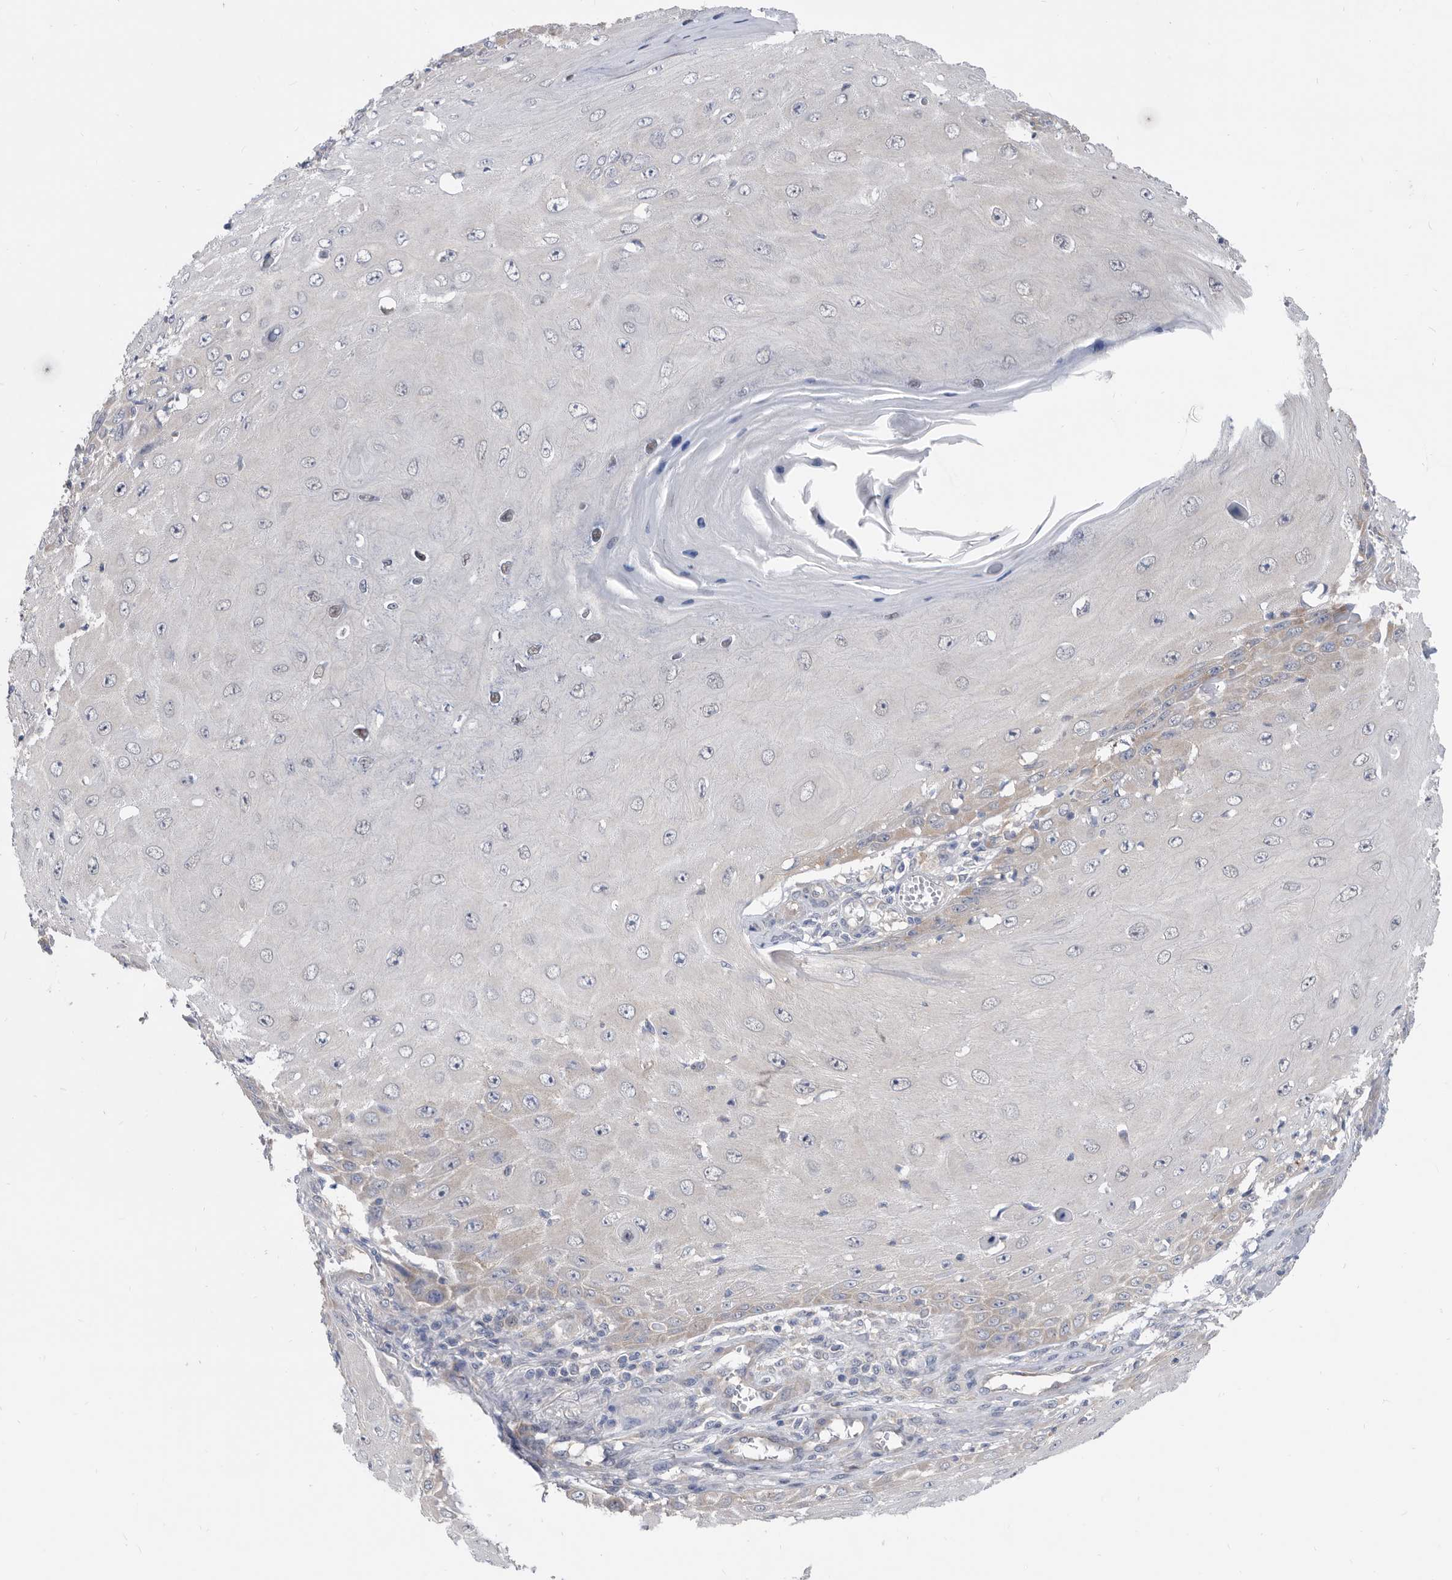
{"staining": {"intensity": "negative", "quantity": "none", "location": "none"}, "tissue": "skin cancer", "cell_type": "Tumor cells", "image_type": "cancer", "snomed": [{"axis": "morphology", "description": "Squamous cell carcinoma, NOS"}, {"axis": "topography", "description": "Skin"}], "caption": "Immunohistochemical staining of human skin squamous cell carcinoma reveals no significant expression in tumor cells.", "gene": "CCT4", "patient": {"sex": "female", "age": 73}}